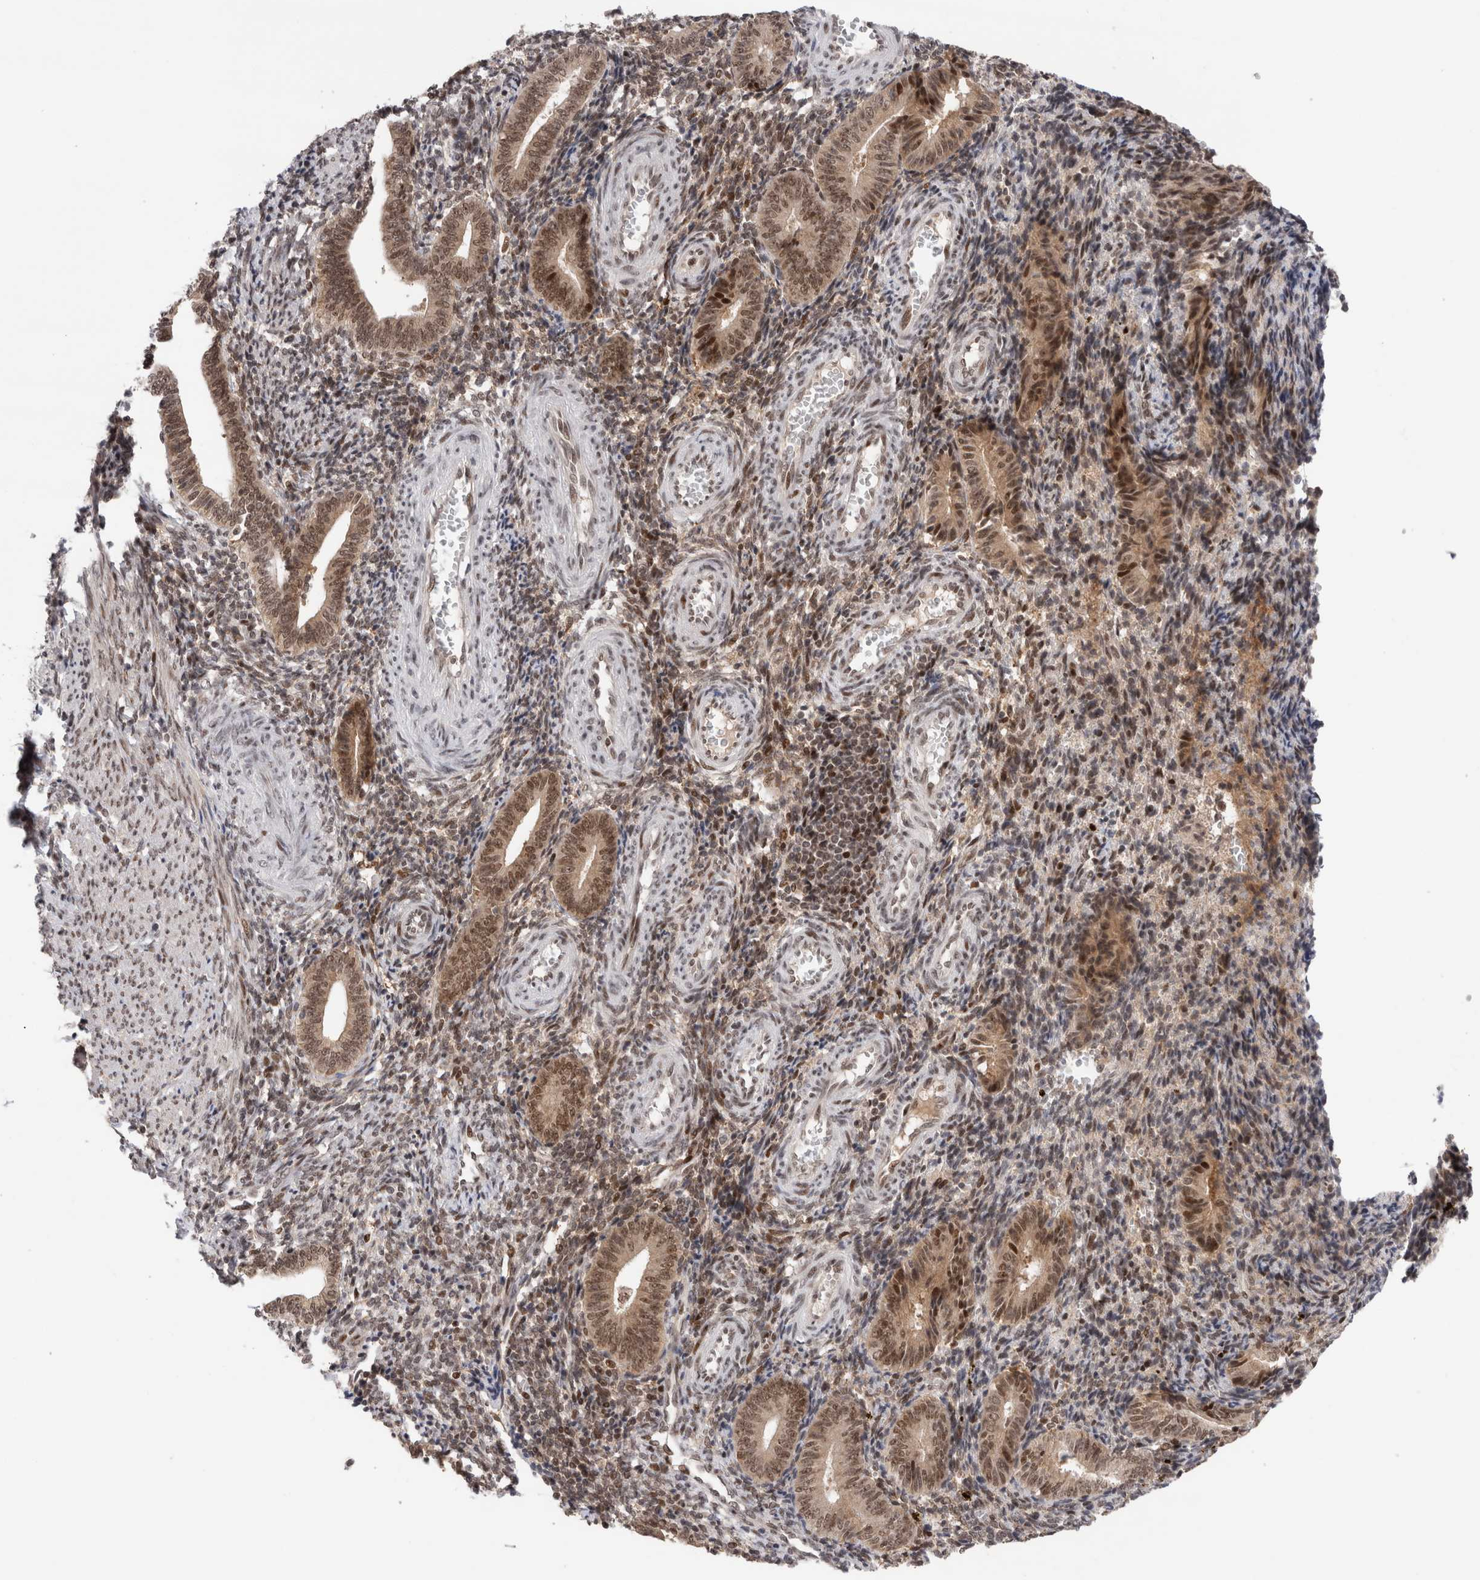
{"staining": {"intensity": "weak", "quantity": ">75%", "location": "nuclear"}, "tissue": "endometrium", "cell_type": "Cells in endometrial stroma", "image_type": "normal", "snomed": [{"axis": "morphology", "description": "Normal tissue, NOS"}, {"axis": "topography", "description": "Uterus"}, {"axis": "topography", "description": "Endometrium"}], "caption": "This is a photomicrograph of IHC staining of unremarkable endometrium, which shows weak positivity in the nuclear of cells in endometrial stroma.", "gene": "ZNF521", "patient": {"sex": "female", "age": 33}}